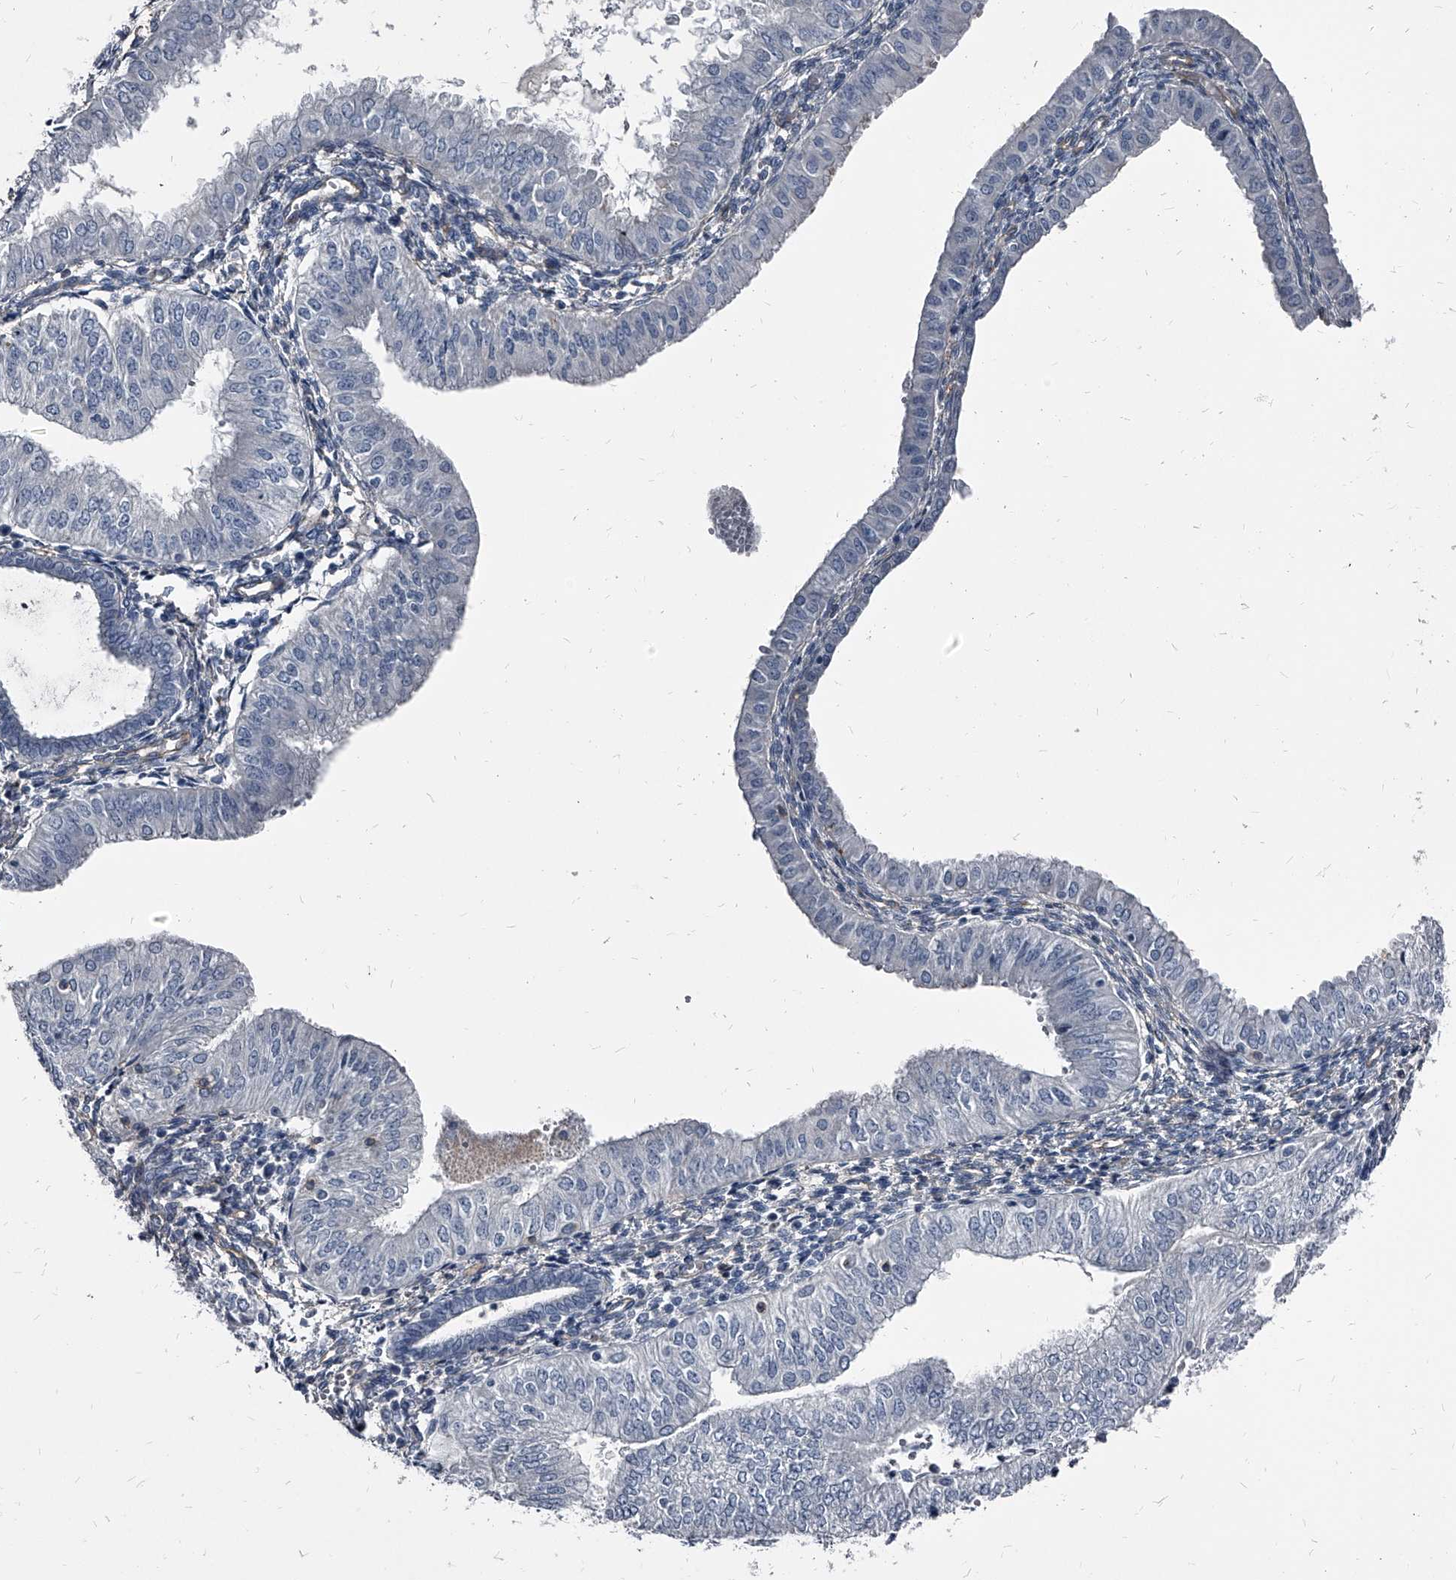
{"staining": {"intensity": "negative", "quantity": "none", "location": "none"}, "tissue": "endometrial cancer", "cell_type": "Tumor cells", "image_type": "cancer", "snomed": [{"axis": "morphology", "description": "Normal tissue, NOS"}, {"axis": "morphology", "description": "Adenocarcinoma, NOS"}, {"axis": "topography", "description": "Endometrium"}], "caption": "Tumor cells are negative for brown protein staining in adenocarcinoma (endometrial).", "gene": "PGLYRP3", "patient": {"sex": "female", "age": 53}}